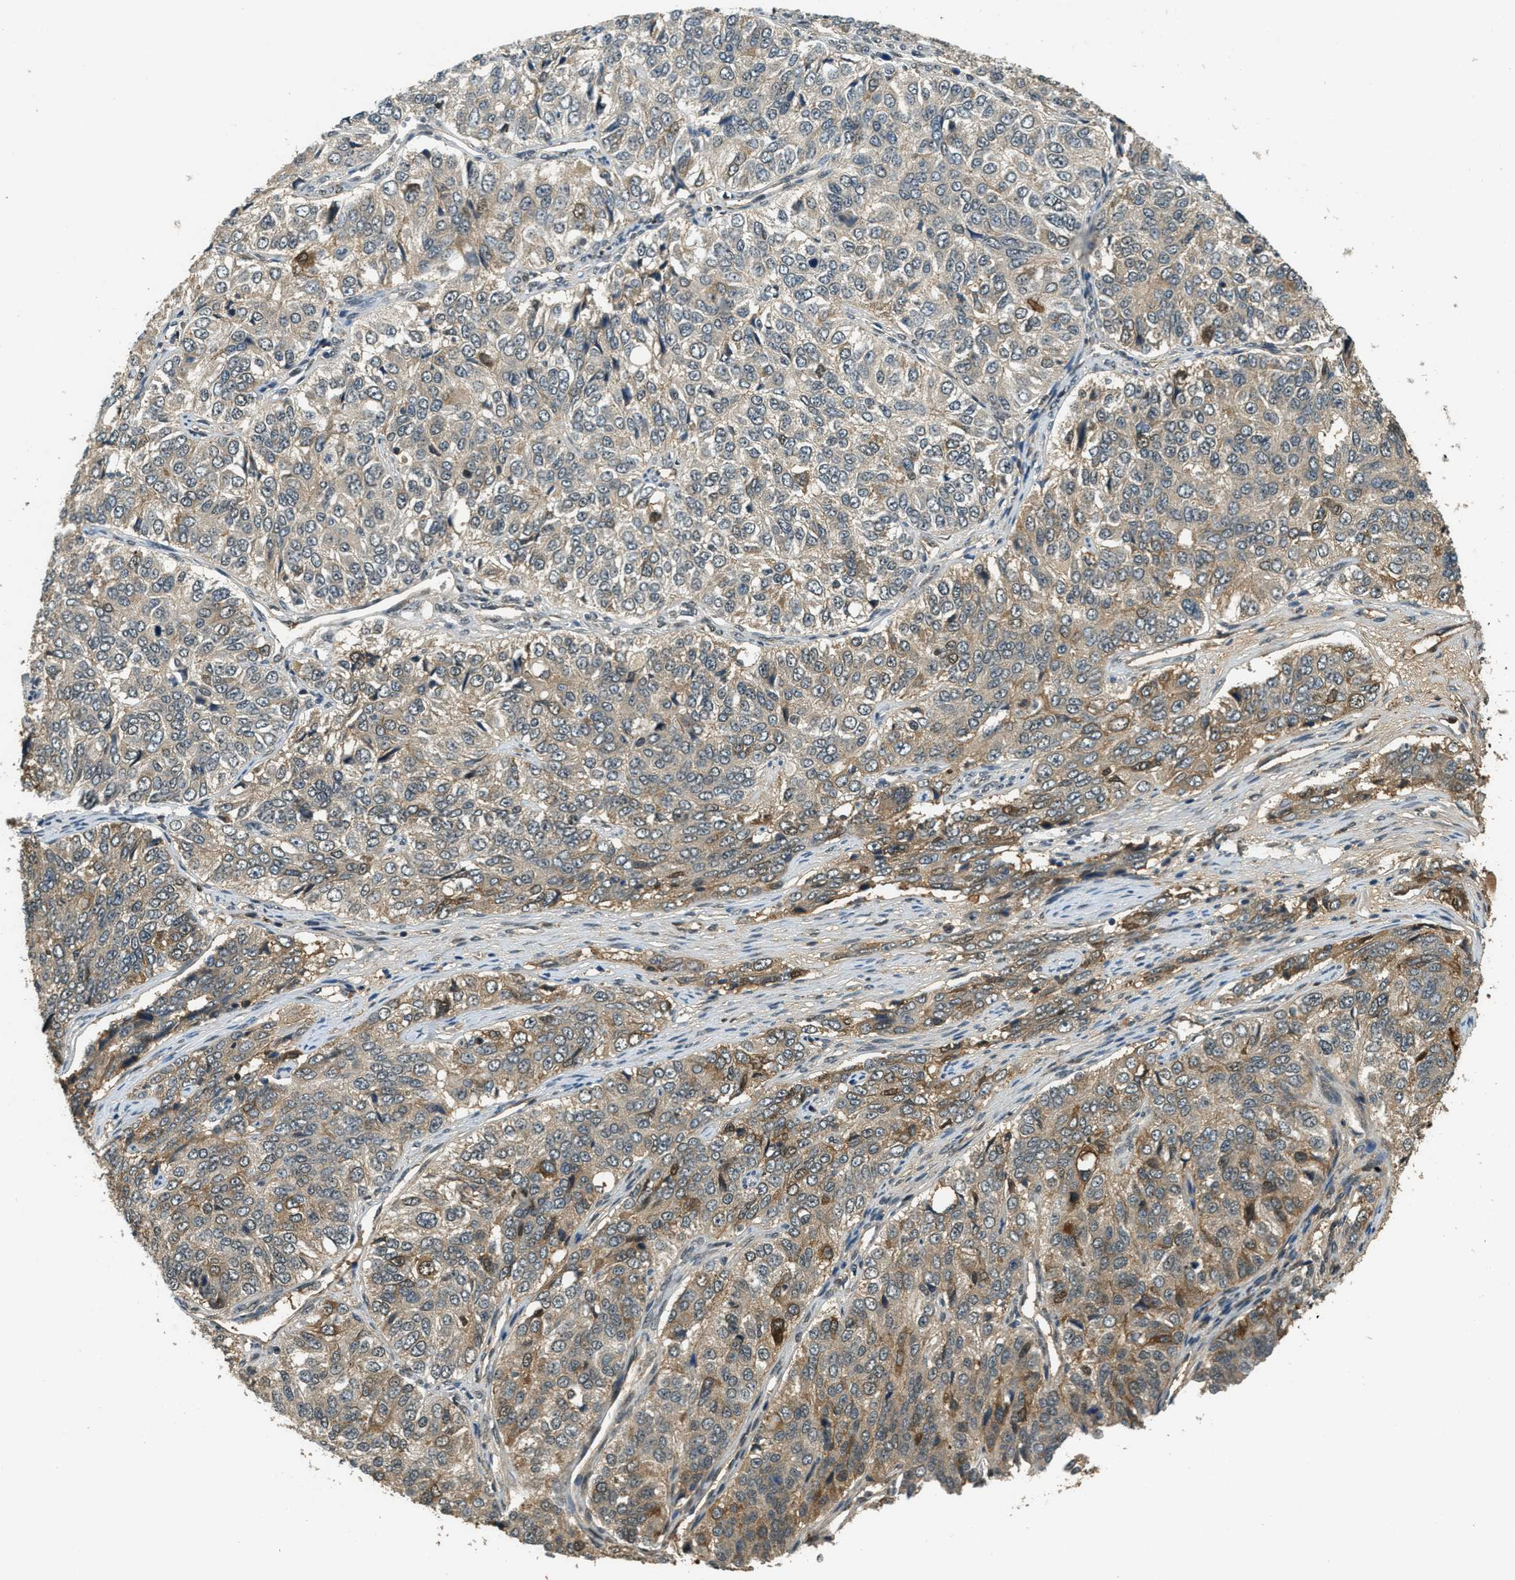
{"staining": {"intensity": "moderate", "quantity": "25%-75%", "location": "cytoplasmic/membranous"}, "tissue": "ovarian cancer", "cell_type": "Tumor cells", "image_type": "cancer", "snomed": [{"axis": "morphology", "description": "Carcinoma, endometroid"}, {"axis": "topography", "description": "Ovary"}], "caption": "Endometroid carcinoma (ovarian) stained for a protein (brown) exhibits moderate cytoplasmic/membranous positive expression in about 25%-75% of tumor cells.", "gene": "ZNF148", "patient": {"sex": "female", "age": 51}}